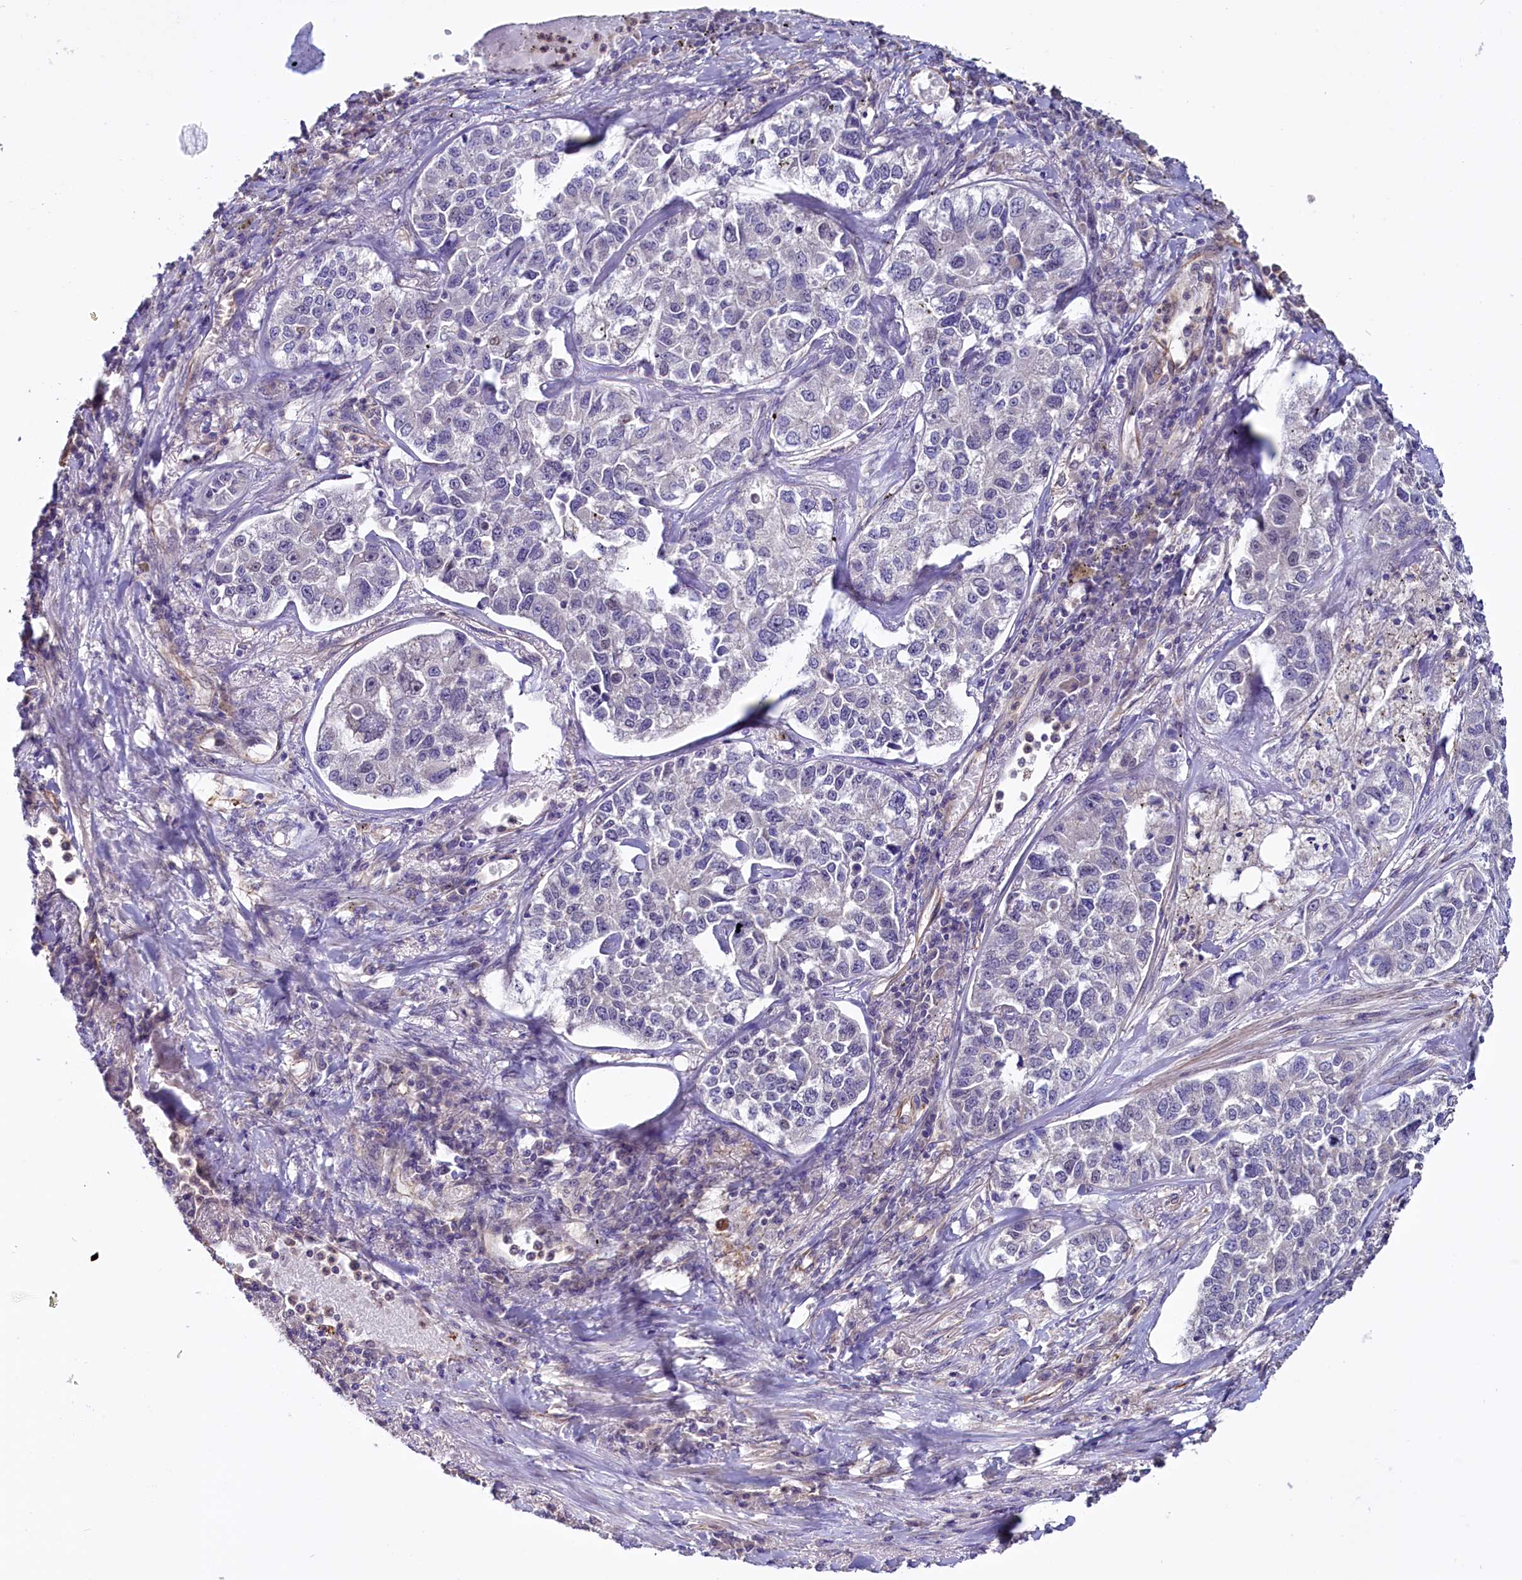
{"staining": {"intensity": "negative", "quantity": "none", "location": "none"}, "tissue": "lung cancer", "cell_type": "Tumor cells", "image_type": "cancer", "snomed": [{"axis": "morphology", "description": "Adenocarcinoma, NOS"}, {"axis": "topography", "description": "Lung"}], "caption": "Immunohistochemistry (IHC) histopathology image of human lung cancer stained for a protein (brown), which exhibits no staining in tumor cells. Nuclei are stained in blue.", "gene": "PDILT", "patient": {"sex": "male", "age": 49}}